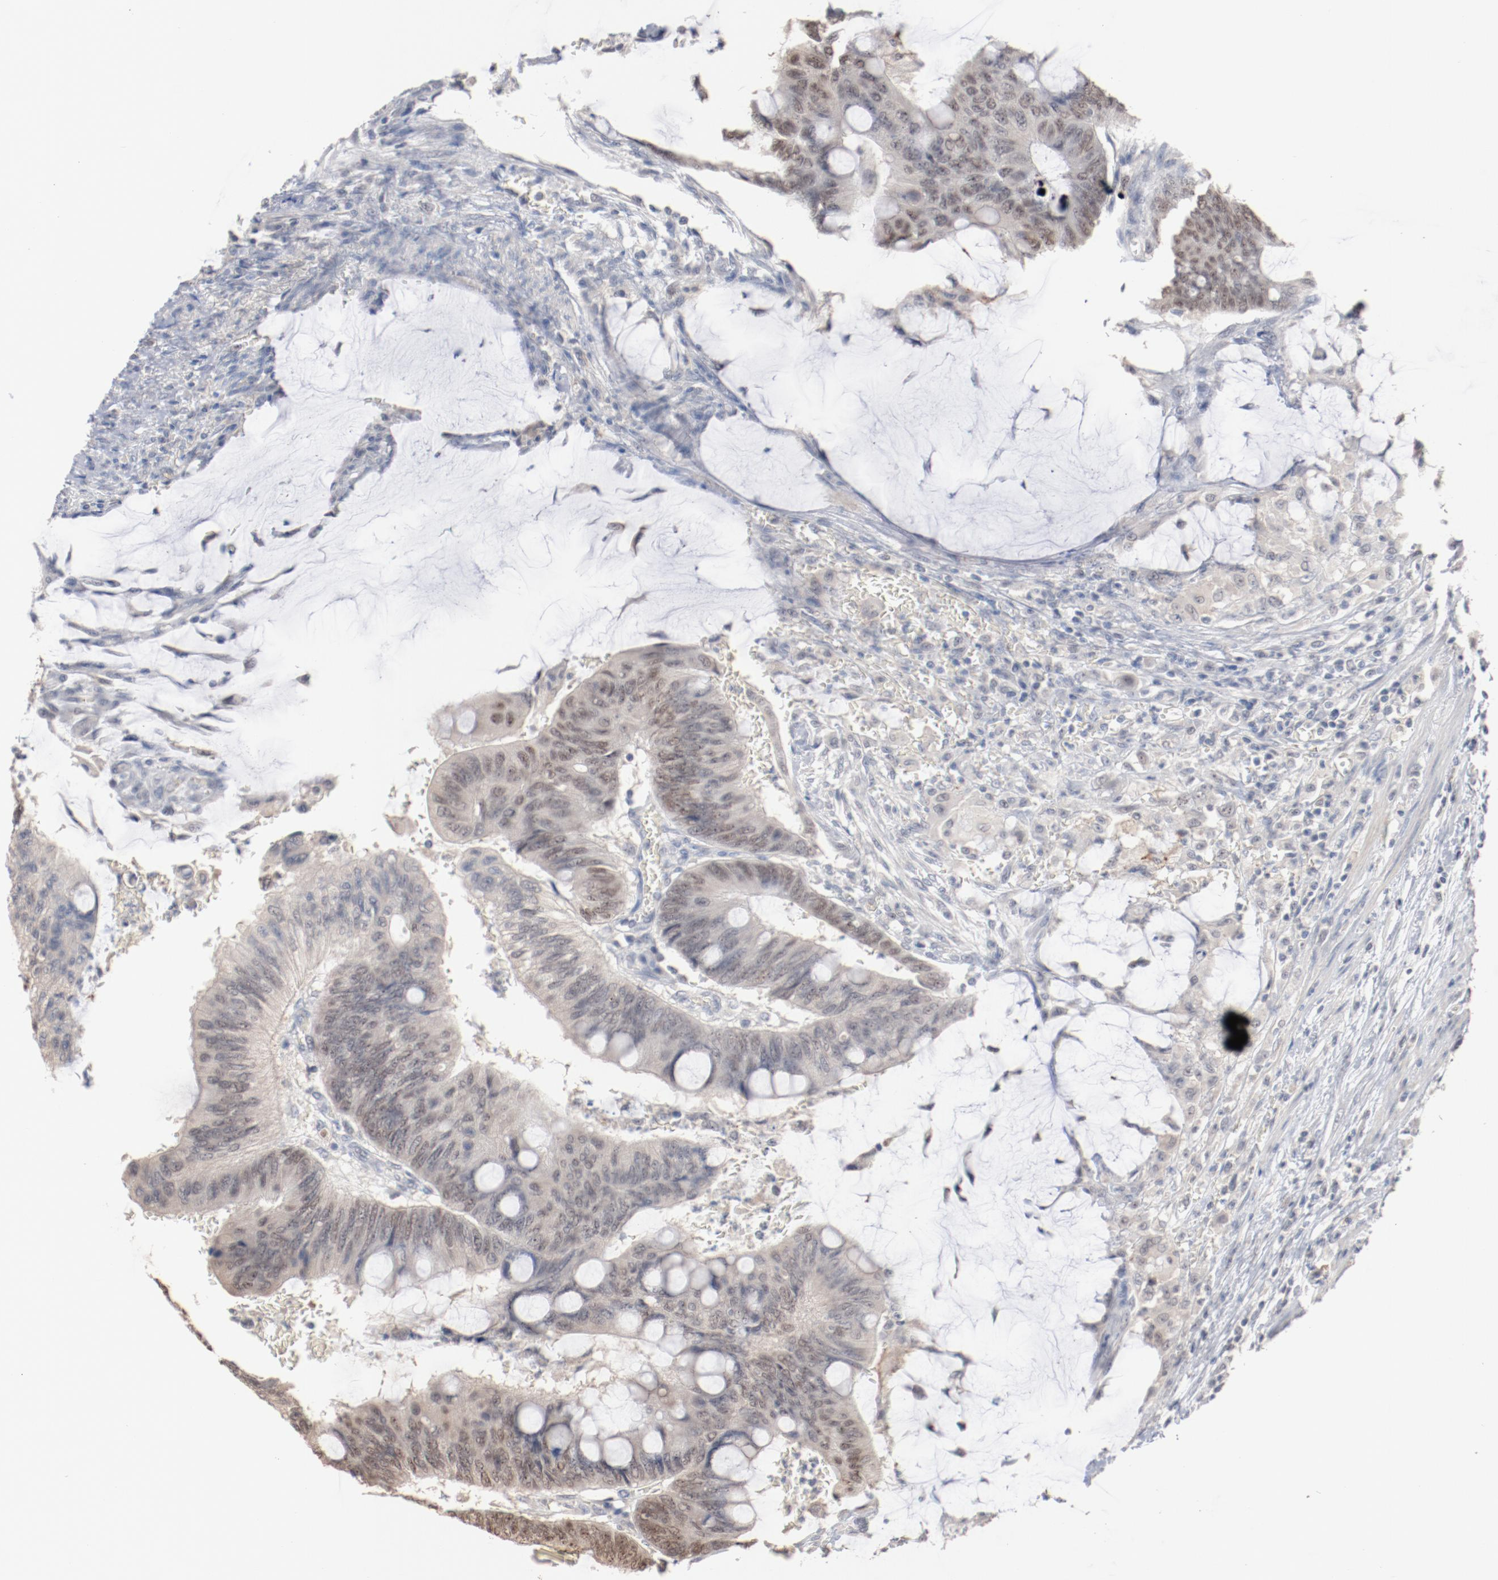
{"staining": {"intensity": "weak", "quantity": "25%-75%", "location": "nuclear"}, "tissue": "colorectal cancer", "cell_type": "Tumor cells", "image_type": "cancer", "snomed": [{"axis": "morphology", "description": "Normal tissue, NOS"}, {"axis": "morphology", "description": "Adenocarcinoma, NOS"}, {"axis": "topography", "description": "Rectum"}], "caption": "Immunohistochemical staining of adenocarcinoma (colorectal) demonstrates low levels of weak nuclear staining in approximately 25%-75% of tumor cells.", "gene": "ERICH1", "patient": {"sex": "male", "age": 92}}